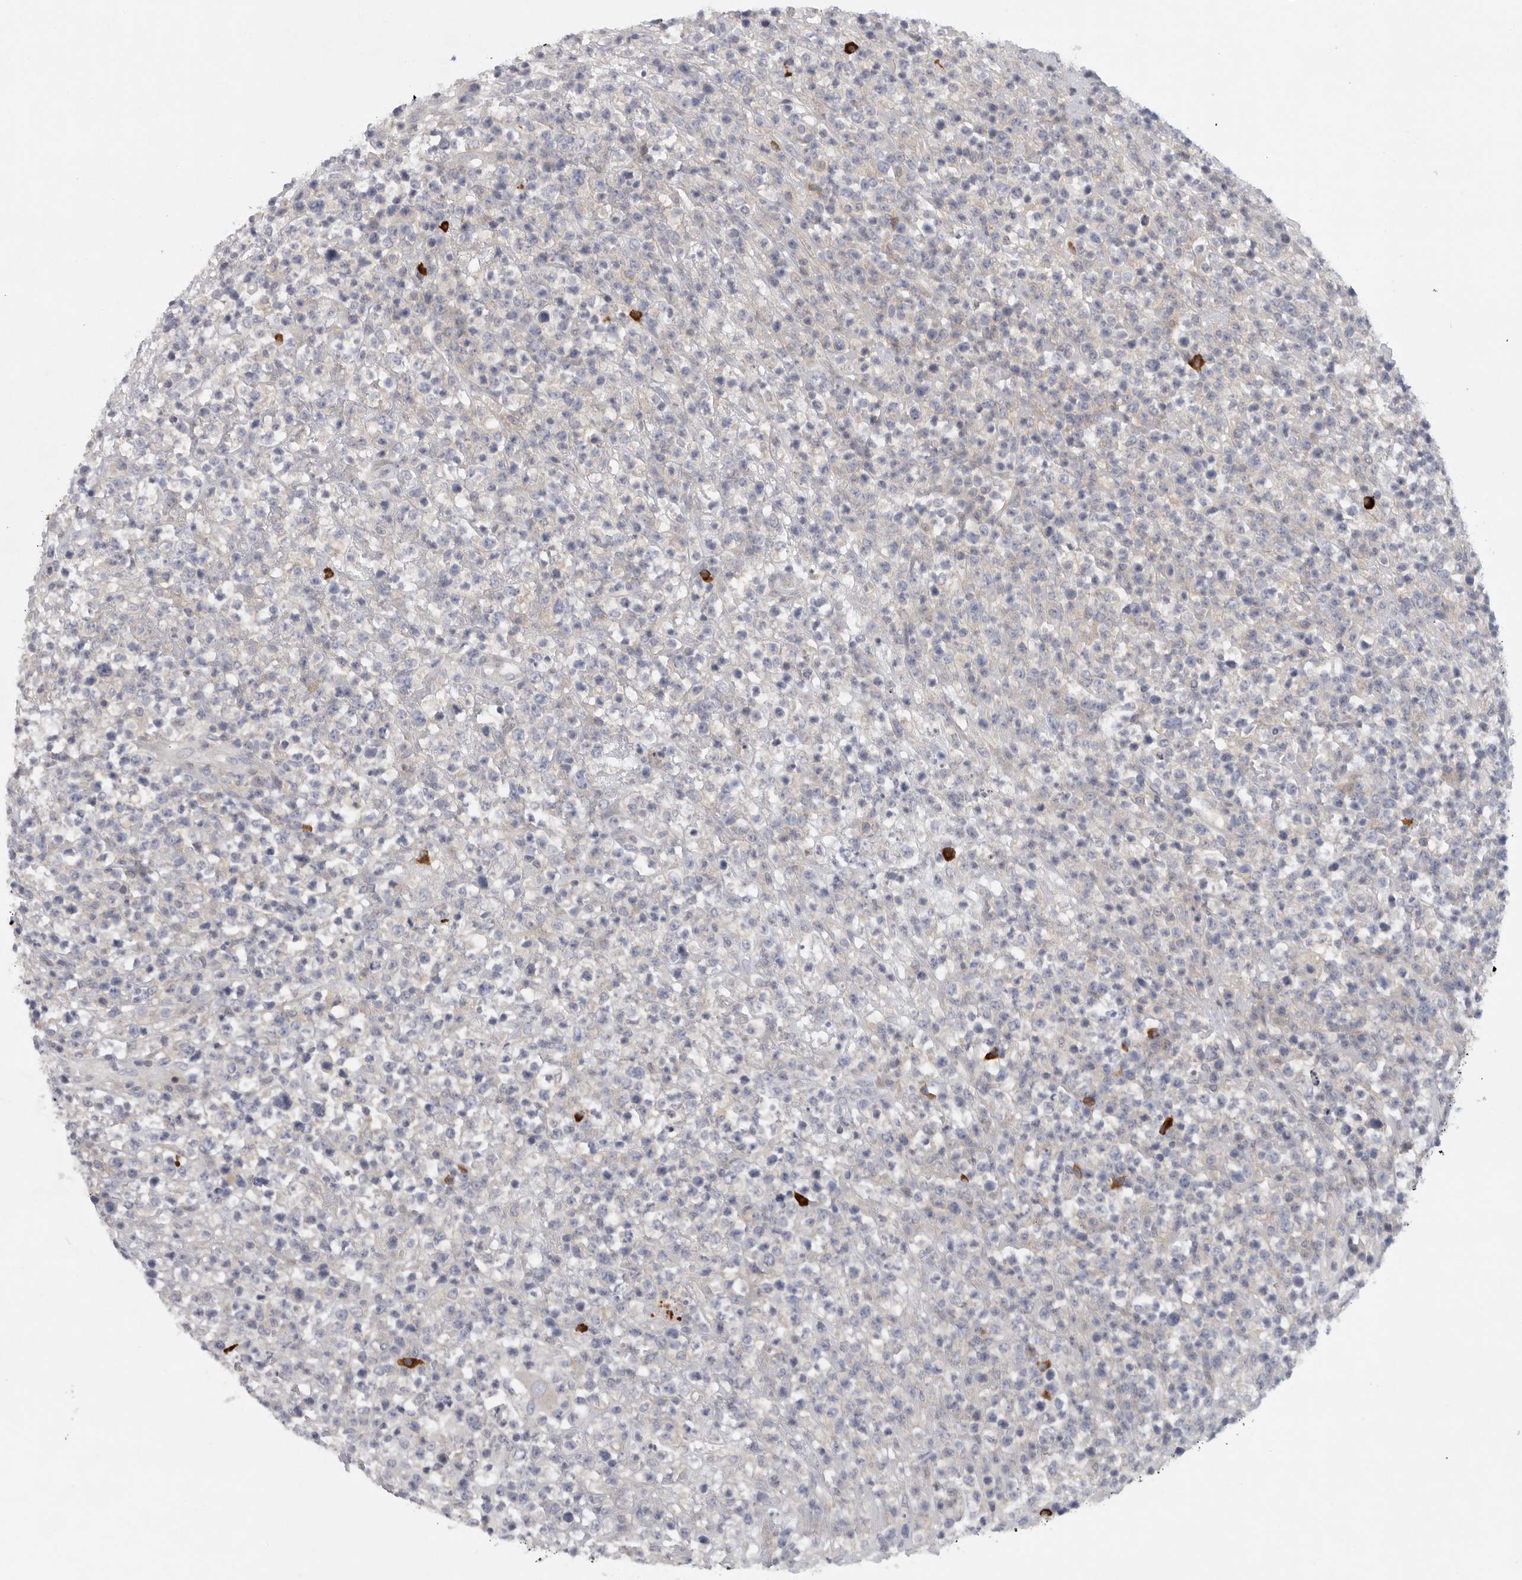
{"staining": {"intensity": "negative", "quantity": "none", "location": "none"}, "tissue": "lymphoma", "cell_type": "Tumor cells", "image_type": "cancer", "snomed": [{"axis": "morphology", "description": "Malignant lymphoma, non-Hodgkin's type, High grade"}, {"axis": "topography", "description": "Colon"}], "caption": "The image reveals no significant positivity in tumor cells of high-grade malignant lymphoma, non-Hodgkin's type.", "gene": "TMEM69", "patient": {"sex": "female", "age": 53}}